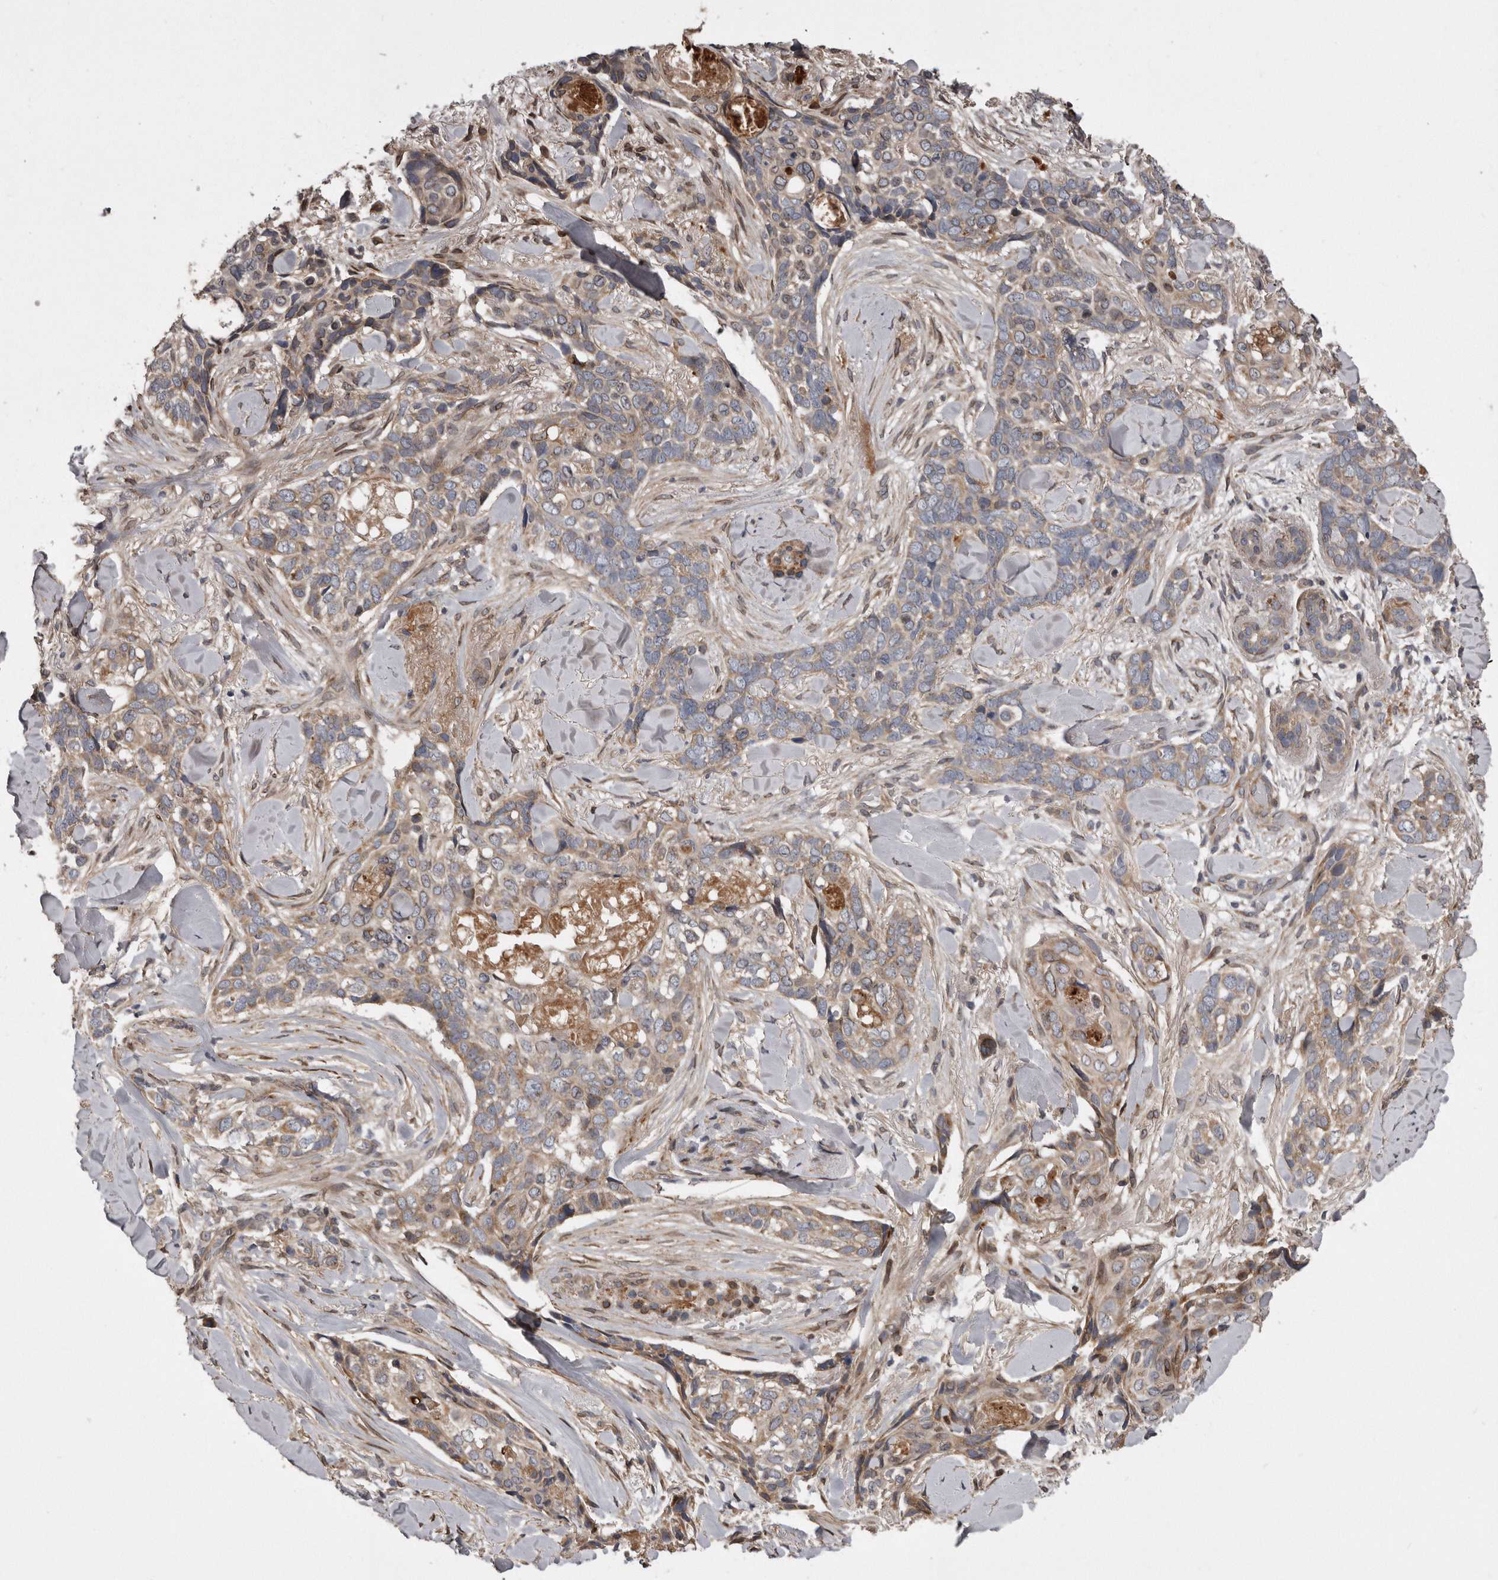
{"staining": {"intensity": "moderate", "quantity": "<25%", "location": "cytoplasmic/membranous"}, "tissue": "skin cancer", "cell_type": "Tumor cells", "image_type": "cancer", "snomed": [{"axis": "morphology", "description": "Basal cell carcinoma"}, {"axis": "topography", "description": "Skin"}], "caption": "The photomicrograph reveals staining of basal cell carcinoma (skin), revealing moderate cytoplasmic/membranous protein positivity (brown color) within tumor cells.", "gene": "ARMCX1", "patient": {"sex": "female", "age": 82}}